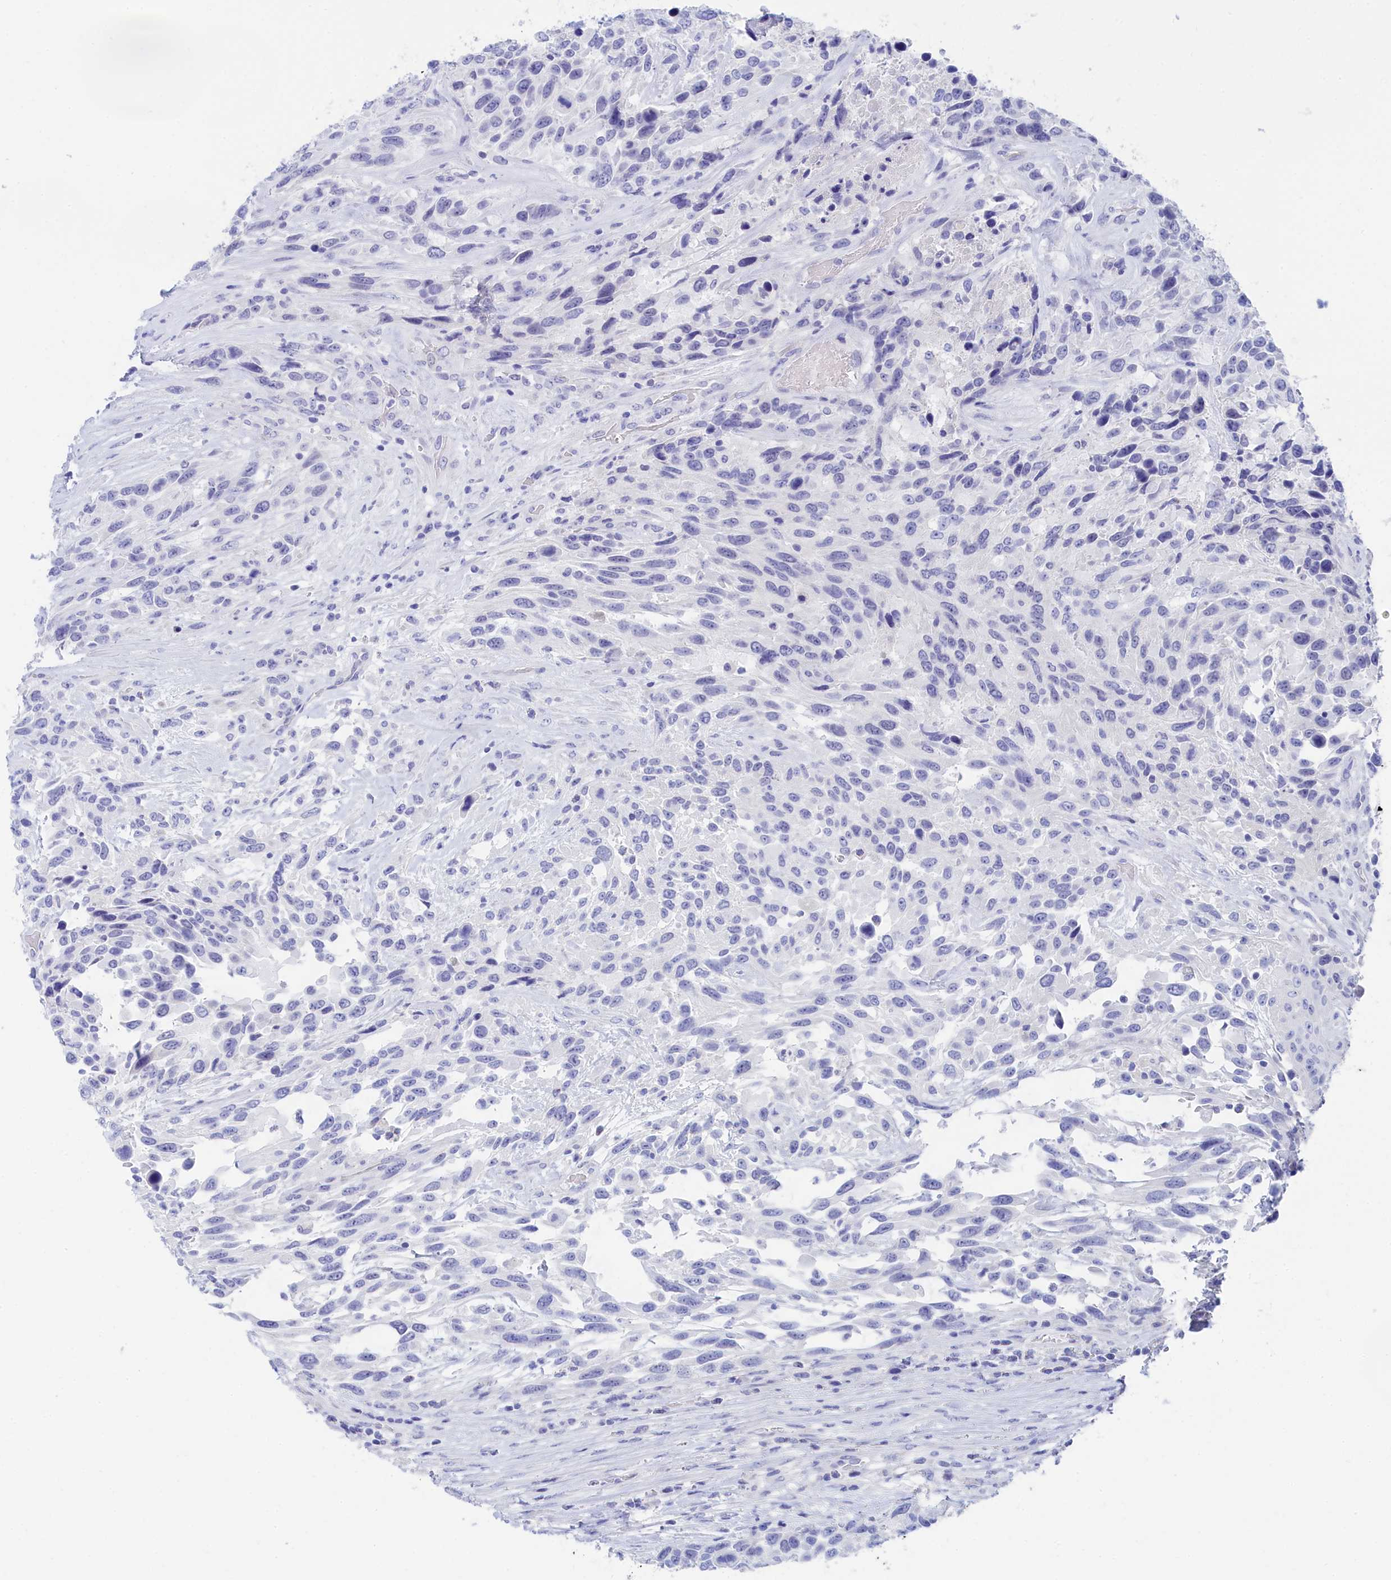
{"staining": {"intensity": "negative", "quantity": "none", "location": "none"}, "tissue": "urothelial cancer", "cell_type": "Tumor cells", "image_type": "cancer", "snomed": [{"axis": "morphology", "description": "Urothelial carcinoma, High grade"}, {"axis": "topography", "description": "Urinary bladder"}], "caption": "The IHC histopathology image has no significant expression in tumor cells of urothelial cancer tissue.", "gene": "TRIM10", "patient": {"sex": "female", "age": 70}}